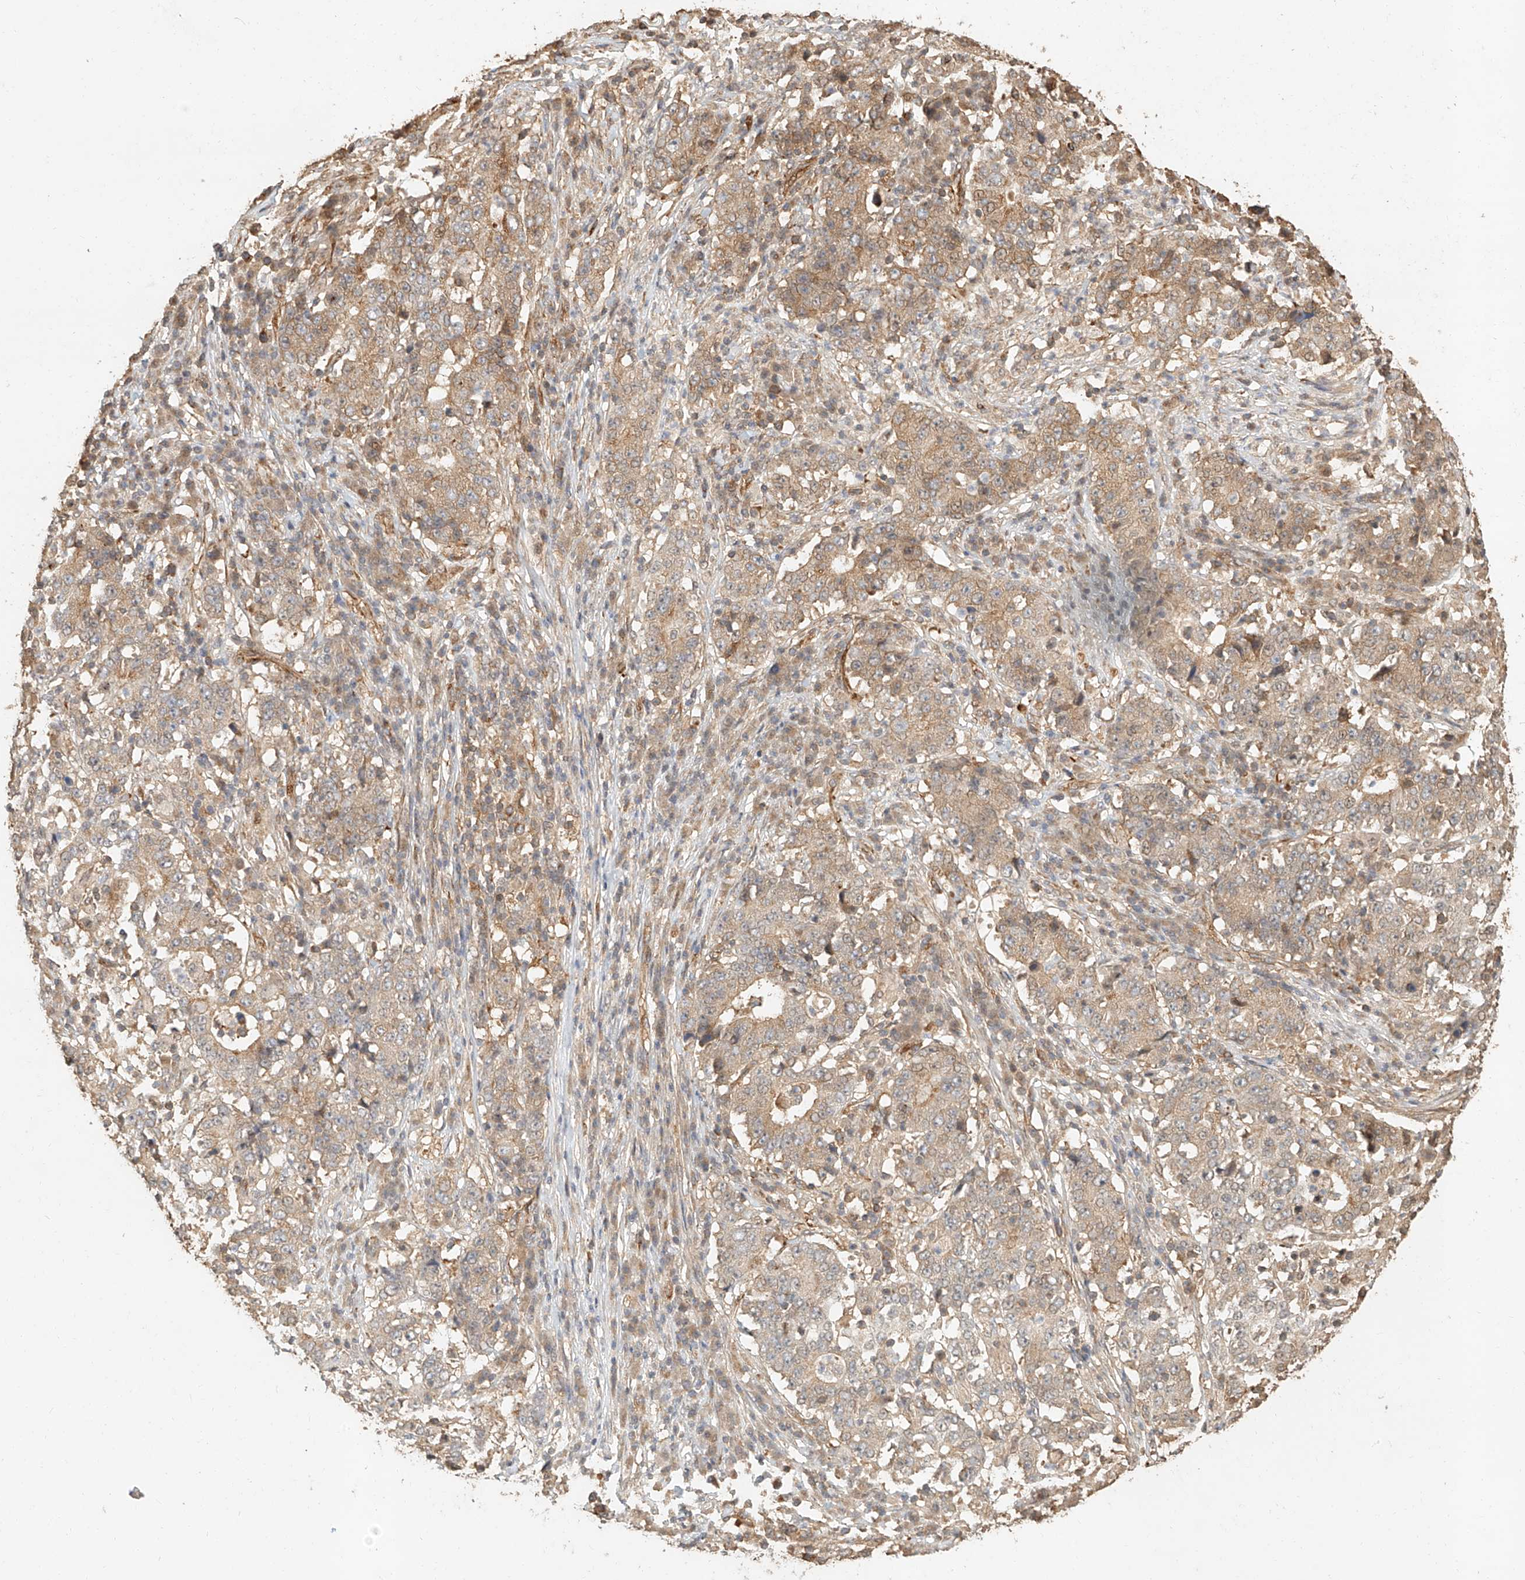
{"staining": {"intensity": "weak", "quantity": ">75%", "location": "cytoplasmic/membranous"}, "tissue": "stomach cancer", "cell_type": "Tumor cells", "image_type": "cancer", "snomed": [{"axis": "morphology", "description": "Adenocarcinoma, NOS"}, {"axis": "topography", "description": "Stomach"}], "caption": "Stomach cancer (adenocarcinoma) stained for a protein reveals weak cytoplasmic/membranous positivity in tumor cells.", "gene": "NAP1L1", "patient": {"sex": "male", "age": 59}}